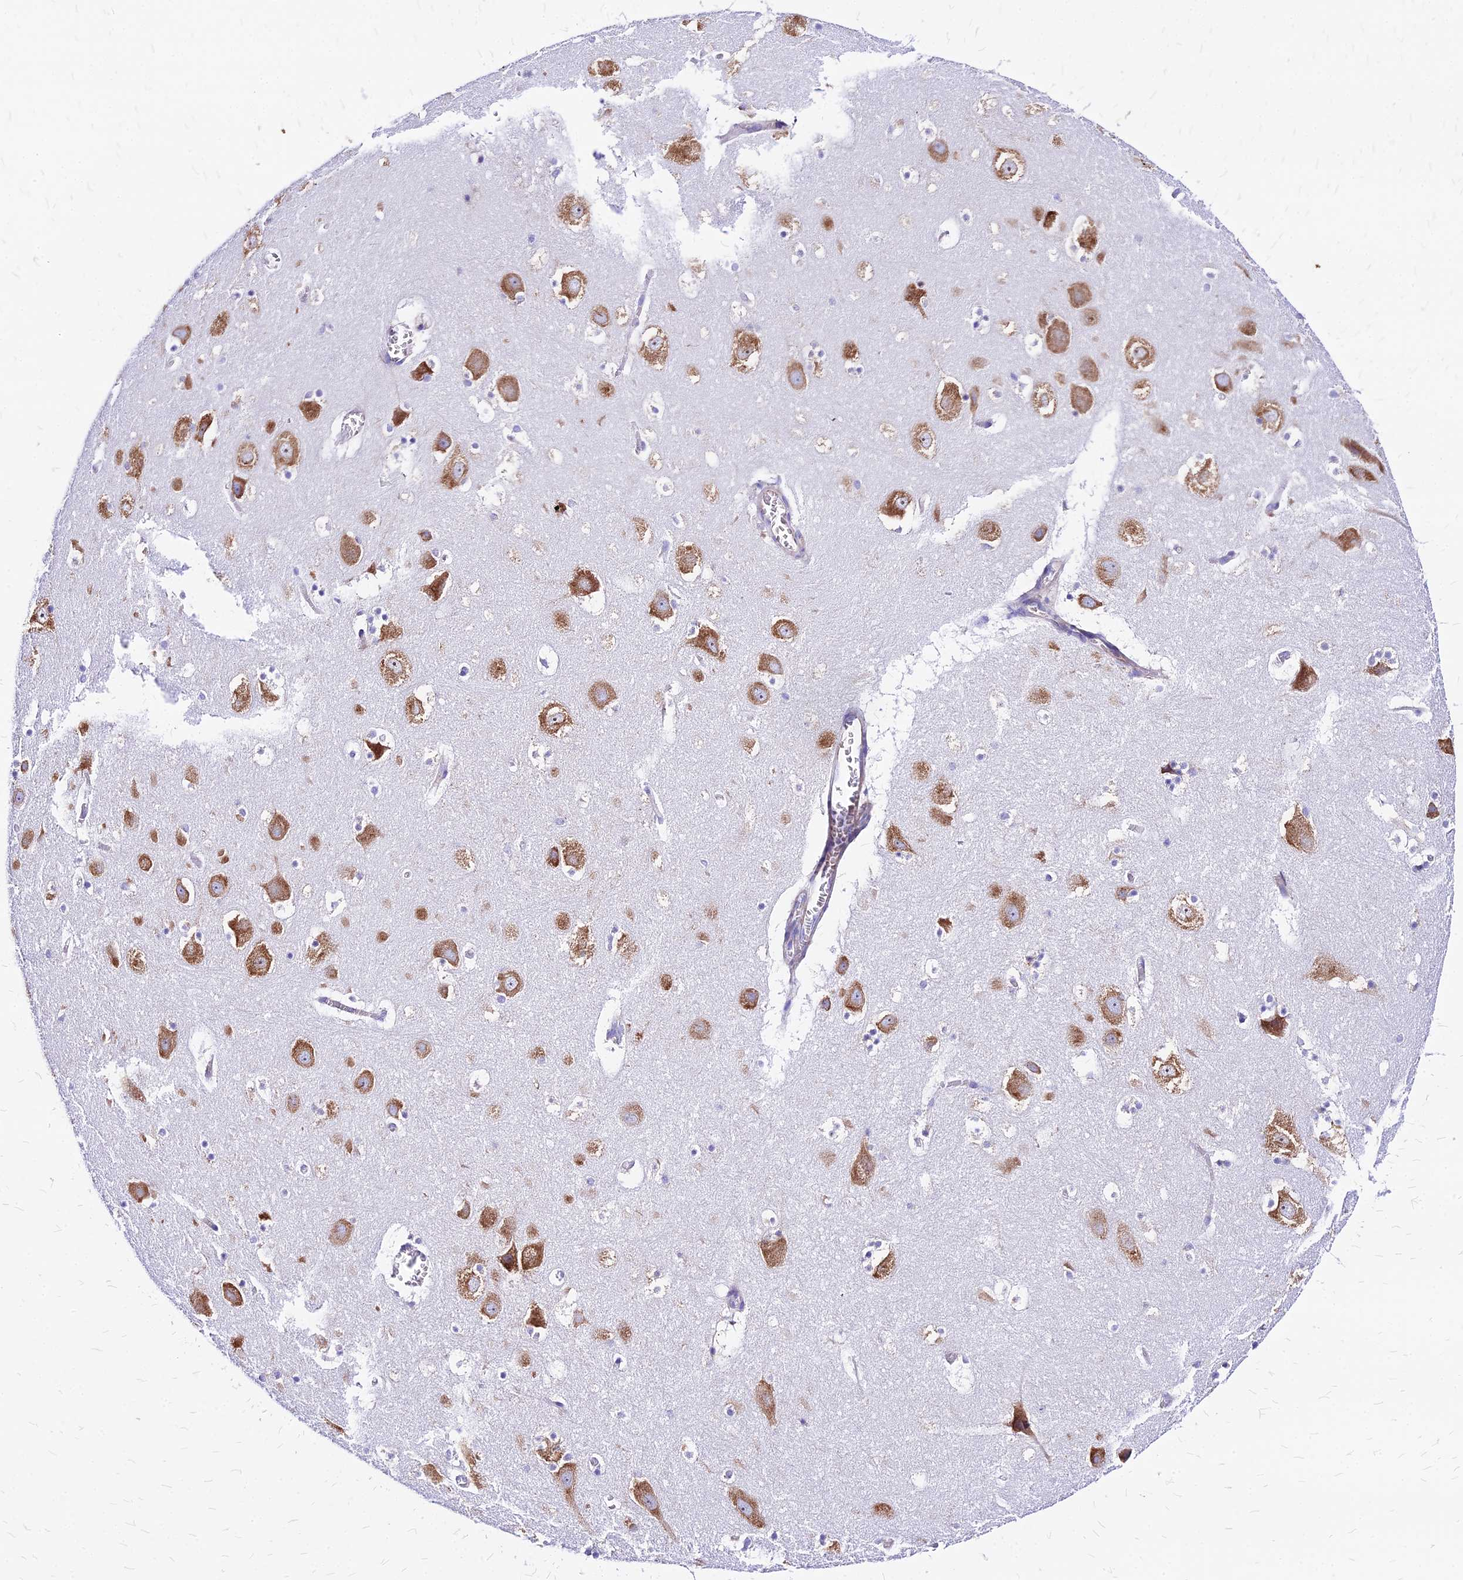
{"staining": {"intensity": "negative", "quantity": "none", "location": "none"}, "tissue": "hippocampus", "cell_type": "Glial cells", "image_type": "normal", "snomed": [{"axis": "morphology", "description": "Normal tissue, NOS"}, {"axis": "topography", "description": "Hippocampus"}], "caption": "Protein analysis of benign hippocampus reveals no significant expression in glial cells. The staining is performed using DAB (3,3'-diaminobenzidine) brown chromogen with nuclei counter-stained in using hematoxylin.", "gene": "RPL19", "patient": {"sex": "male", "age": 45}}